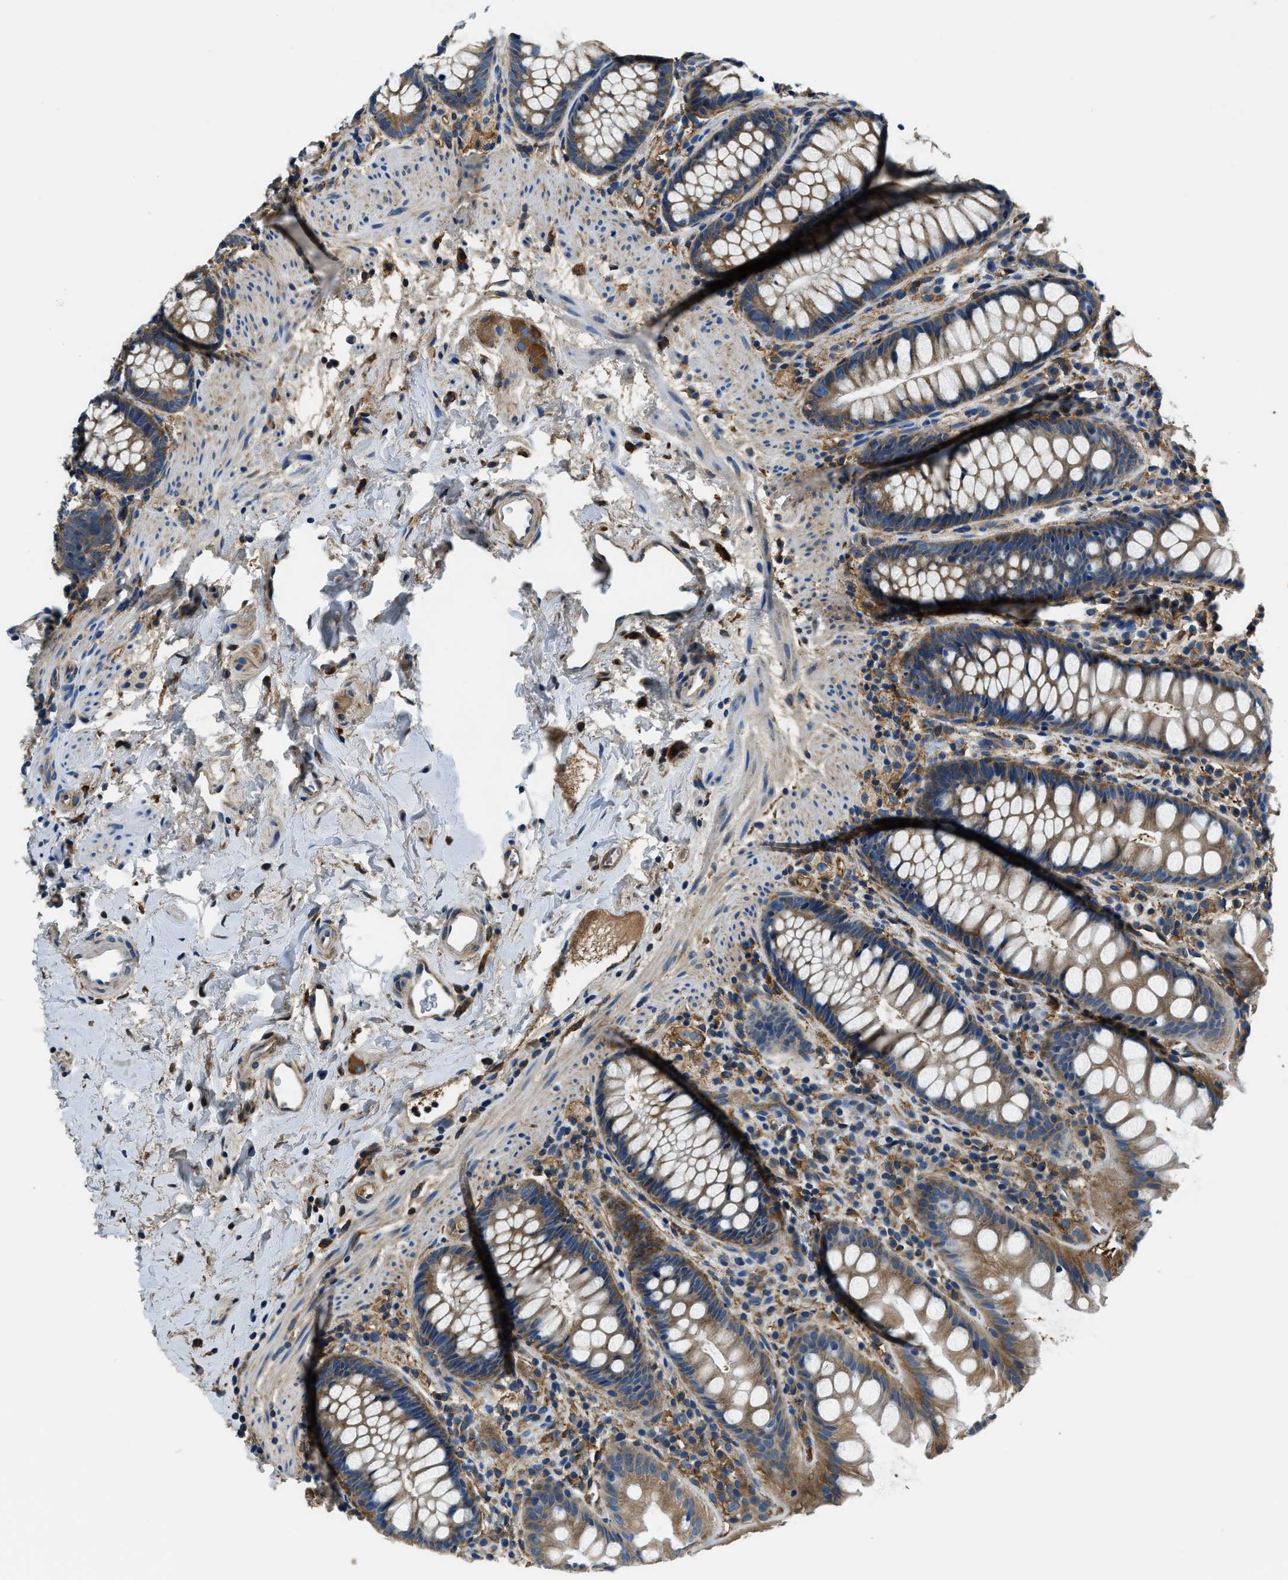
{"staining": {"intensity": "moderate", "quantity": ">75%", "location": "cytoplasmic/membranous"}, "tissue": "rectum", "cell_type": "Glandular cells", "image_type": "normal", "snomed": [{"axis": "morphology", "description": "Normal tissue, NOS"}, {"axis": "topography", "description": "Rectum"}], "caption": "Immunohistochemistry (IHC) micrograph of benign human rectum stained for a protein (brown), which demonstrates medium levels of moderate cytoplasmic/membranous expression in about >75% of glandular cells.", "gene": "EEA1", "patient": {"sex": "female", "age": 65}}